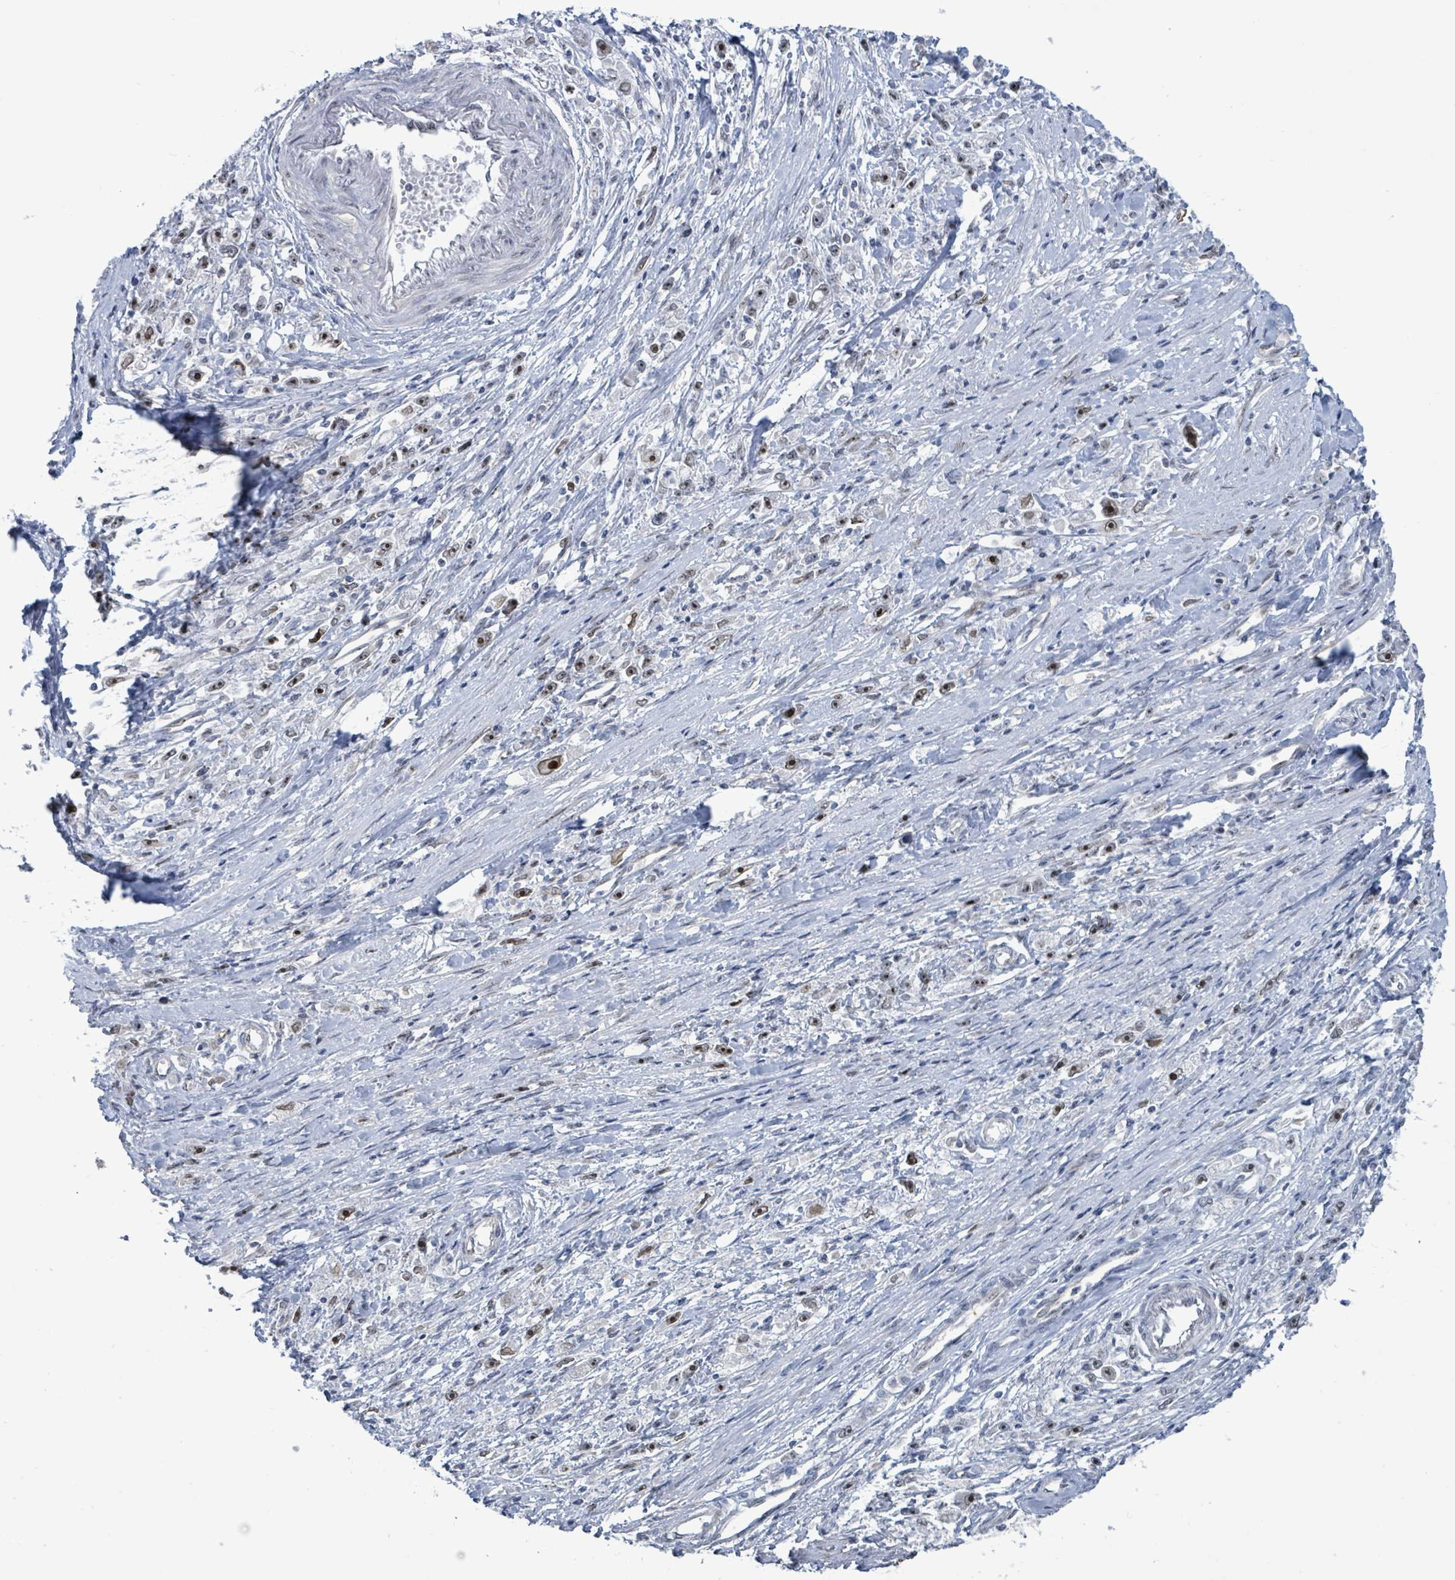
{"staining": {"intensity": "strong", "quantity": ">75%", "location": "nuclear"}, "tissue": "stomach cancer", "cell_type": "Tumor cells", "image_type": "cancer", "snomed": [{"axis": "morphology", "description": "Adenocarcinoma, NOS"}, {"axis": "topography", "description": "Stomach"}], "caption": "IHC image of human stomach cancer (adenocarcinoma) stained for a protein (brown), which displays high levels of strong nuclear positivity in approximately >75% of tumor cells.", "gene": "RRN3", "patient": {"sex": "female", "age": 59}}